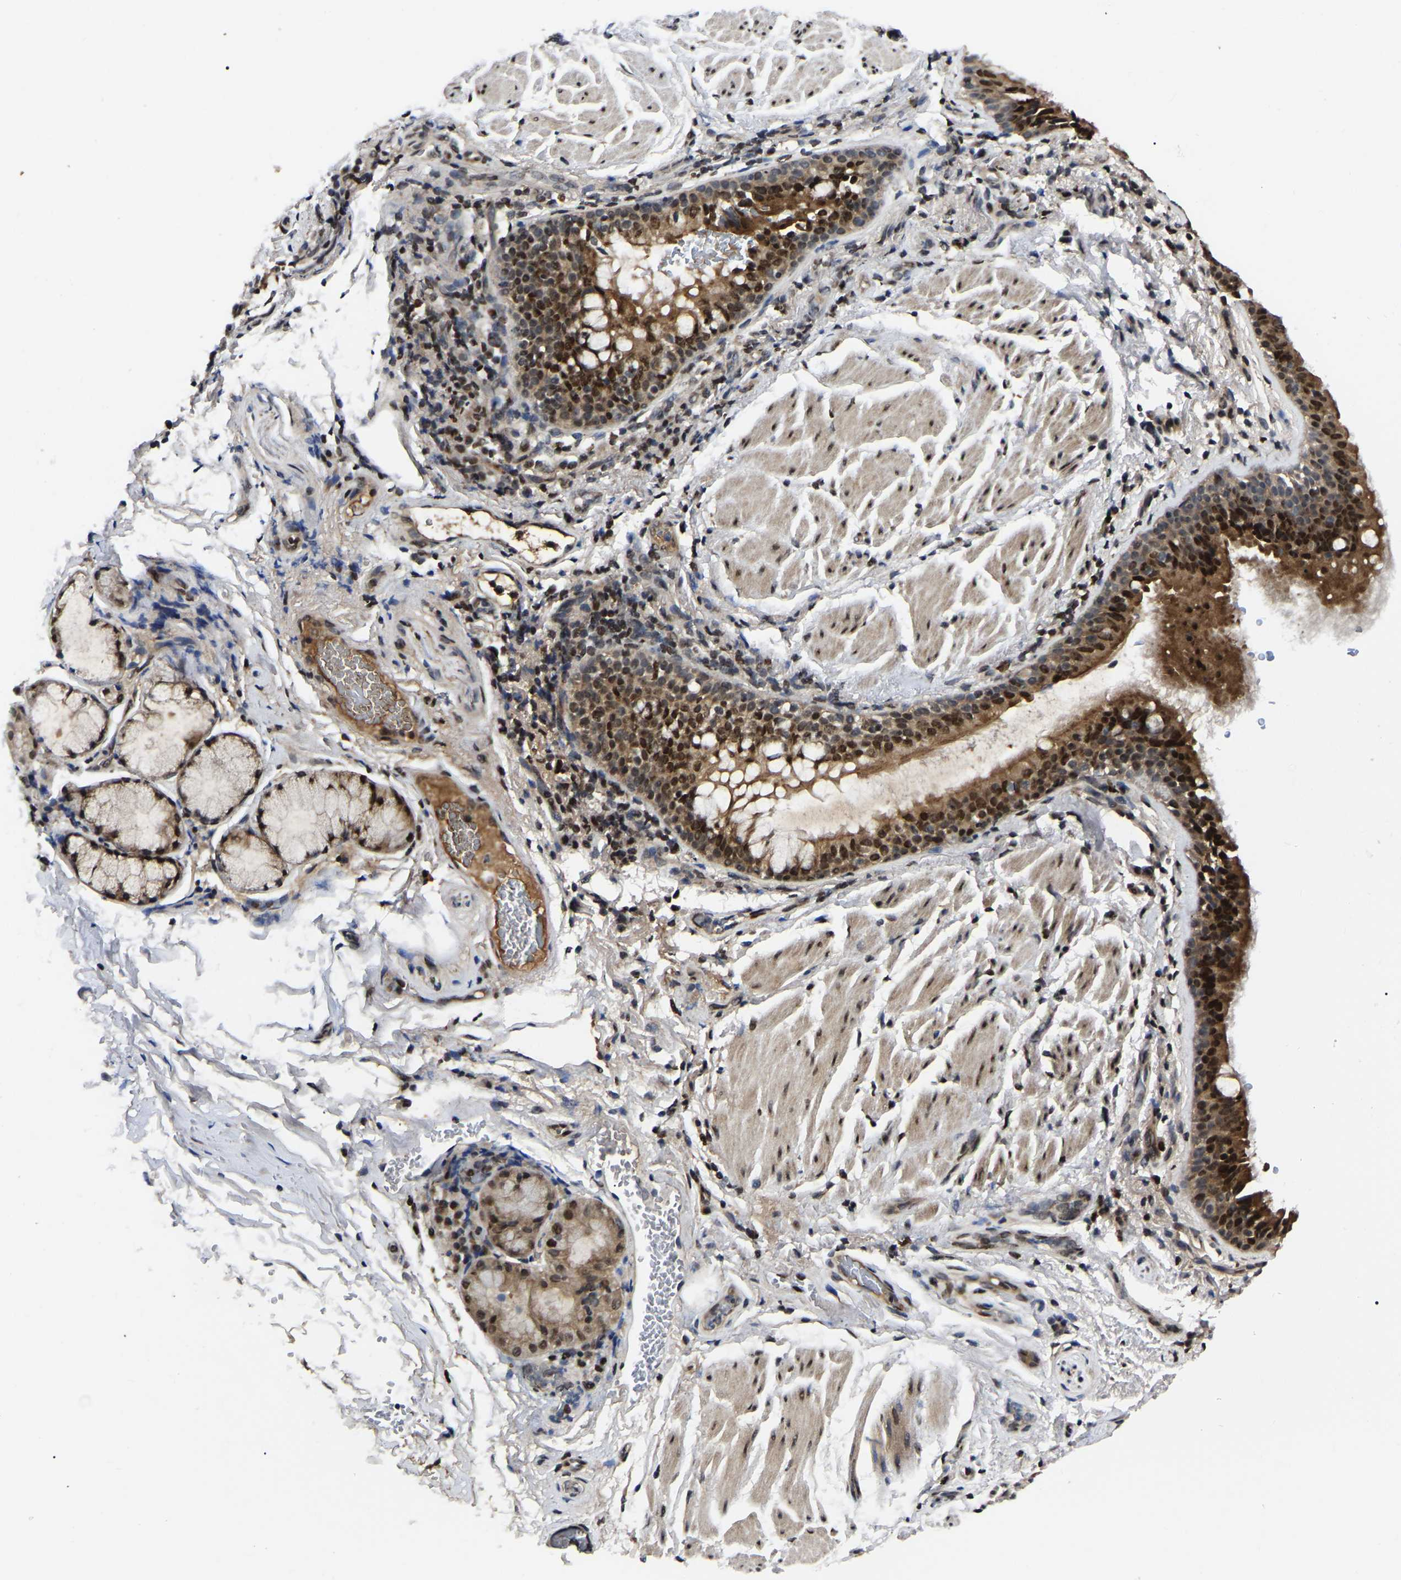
{"staining": {"intensity": "strong", "quantity": ">75%", "location": "cytoplasmic/membranous,nuclear"}, "tissue": "bronchus", "cell_type": "Respiratory epithelial cells", "image_type": "normal", "snomed": [{"axis": "morphology", "description": "Normal tissue, NOS"}, {"axis": "morphology", "description": "Inflammation, NOS"}, {"axis": "topography", "description": "Cartilage tissue"}, {"axis": "topography", "description": "Bronchus"}], "caption": "Benign bronchus was stained to show a protein in brown. There is high levels of strong cytoplasmic/membranous,nuclear staining in about >75% of respiratory epithelial cells. (DAB (3,3'-diaminobenzidine) IHC, brown staining for protein, blue staining for nuclei).", "gene": "TRIM35", "patient": {"sex": "male", "age": 77}}